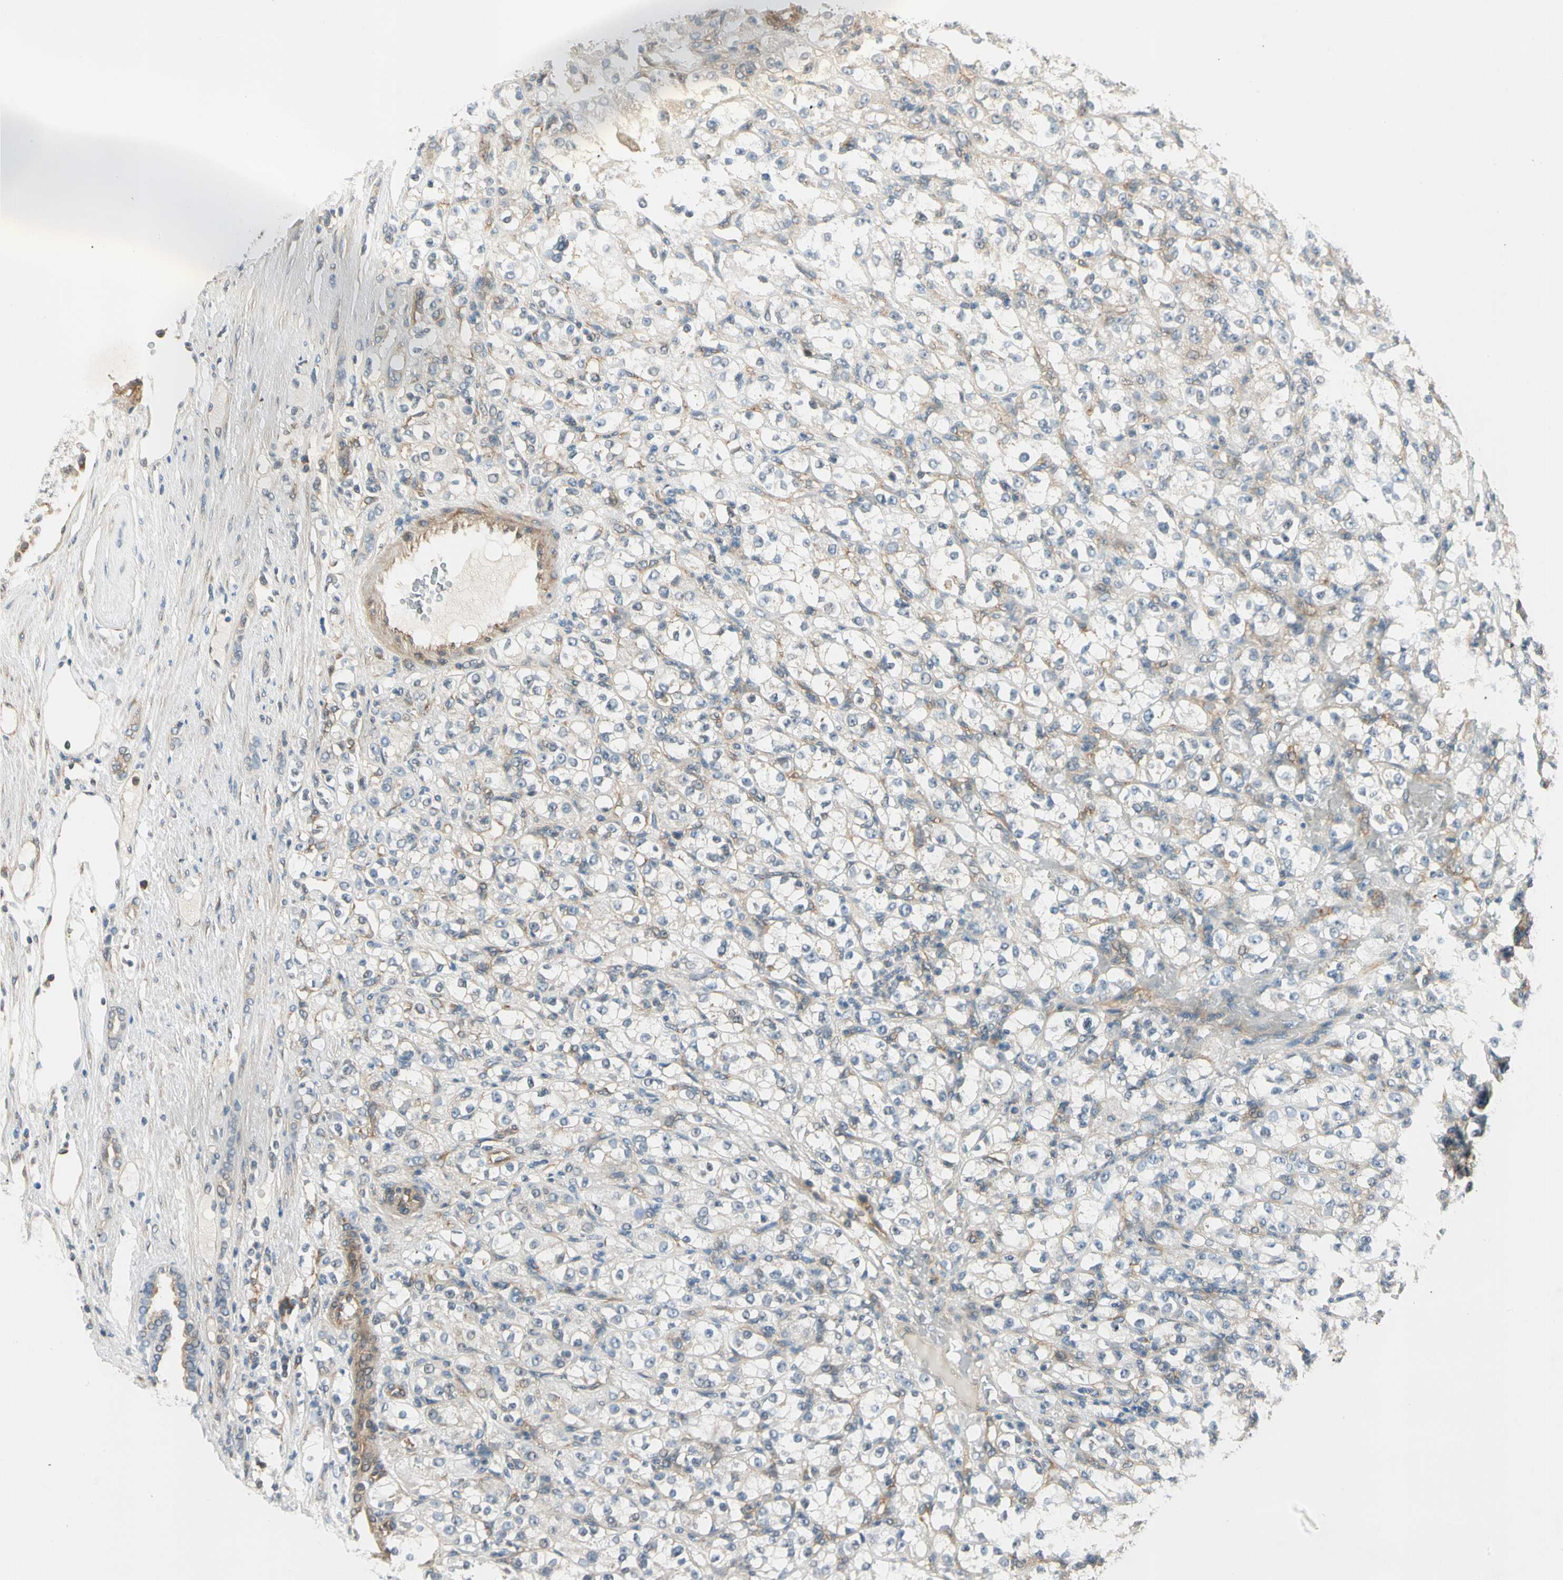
{"staining": {"intensity": "weak", "quantity": "25%-75%", "location": "cytoplasmic/membranous"}, "tissue": "renal cancer", "cell_type": "Tumor cells", "image_type": "cancer", "snomed": [{"axis": "morphology", "description": "Normal tissue, NOS"}, {"axis": "morphology", "description": "Adenocarcinoma, NOS"}, {"axis": "topography", "description": "Kidney"}], "caption": "Weak cytoplasmic/membranous positivity for a protein is appreciated in approximately 25%-75% of tumor cells of renal adenocarcinoma using immunohistochemistry.", "gene": "ROCK2", "patient": {"sex": "male", "age": 61}}